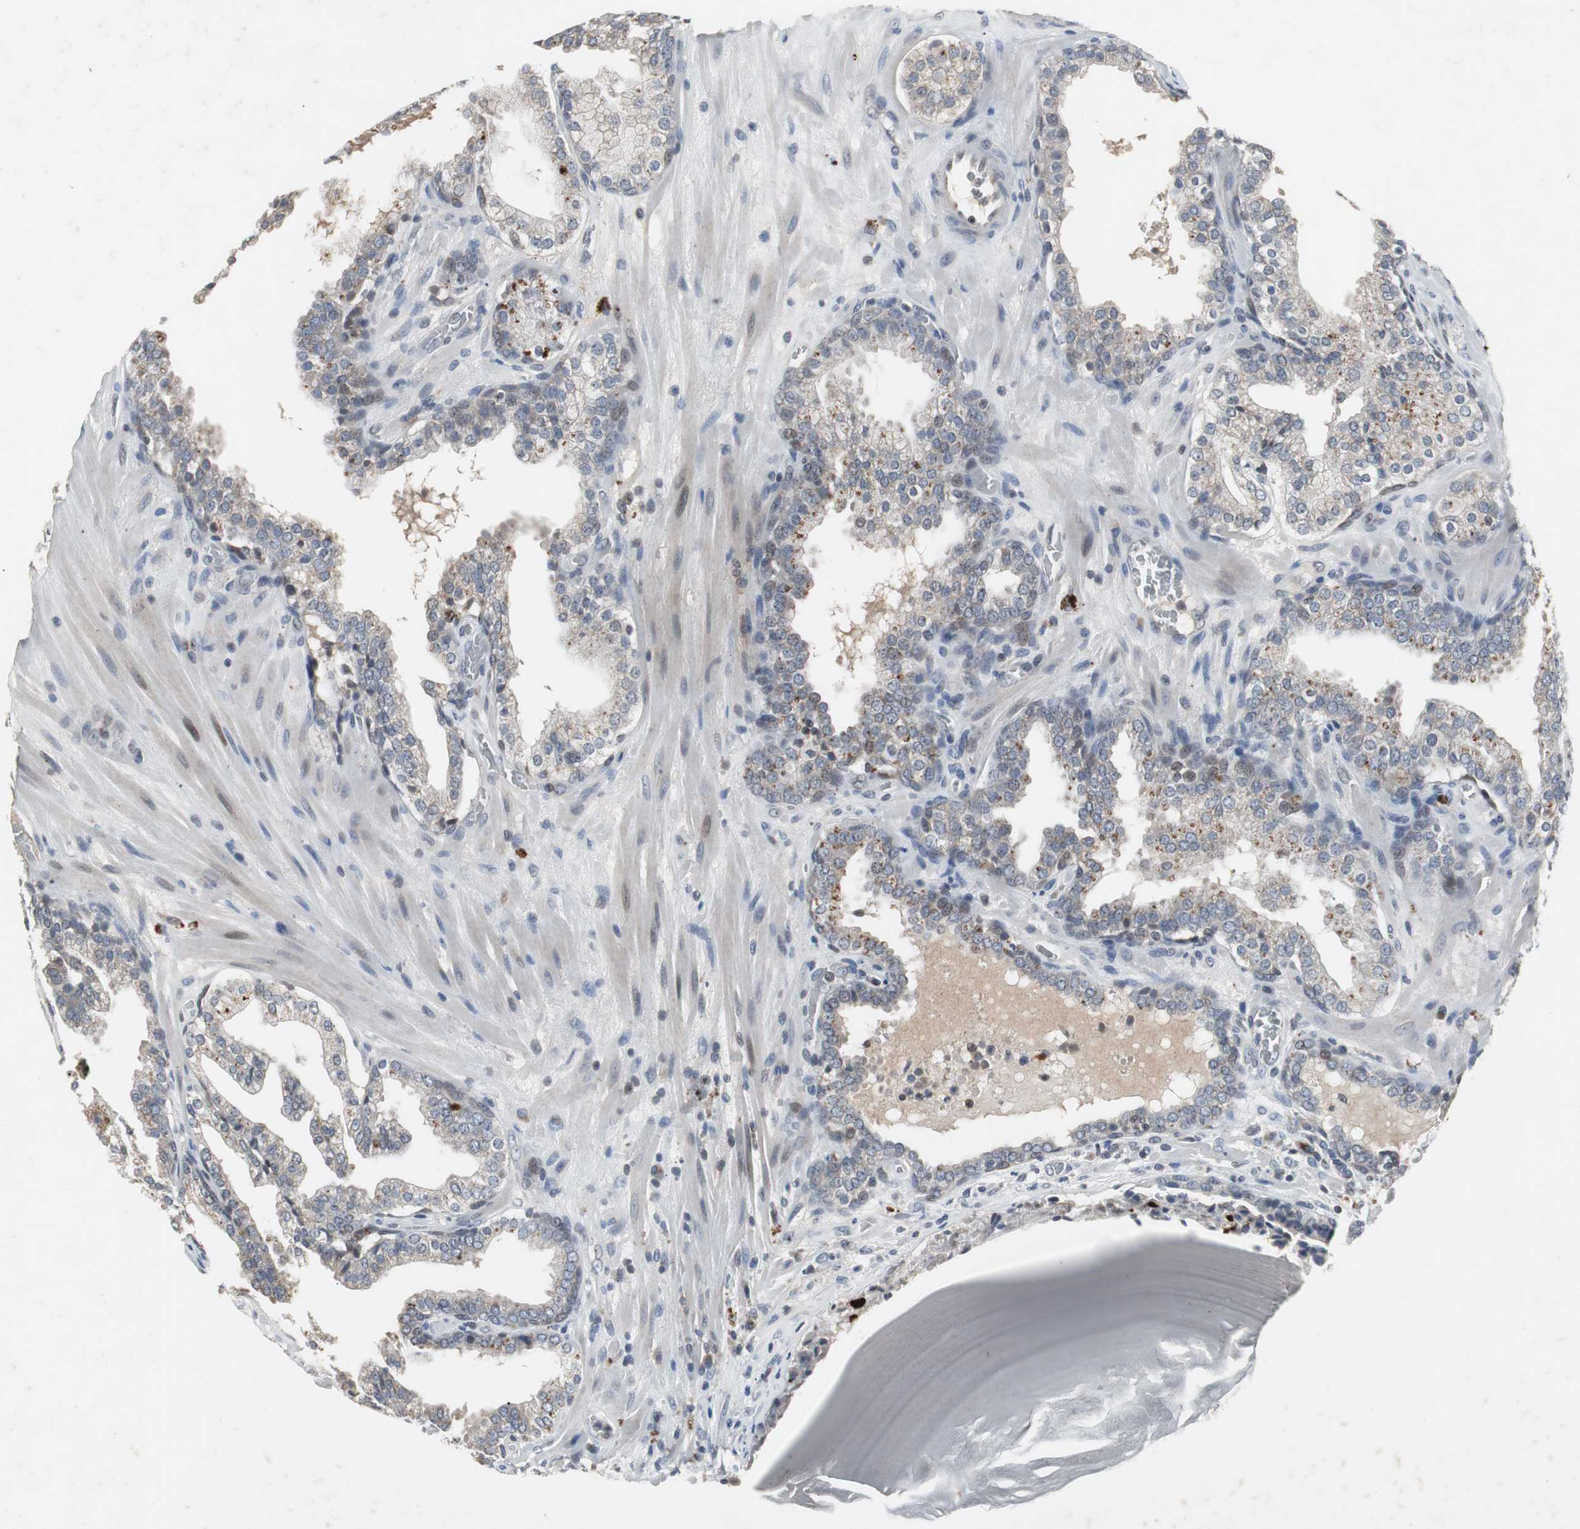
{"staining": {"intensity": "moderate", "quantity": "<25%", "location": "cytoplasmic/membranous"}, "tissue": "prostate cancer", "cell_type": "Tumor cells", "image_type": "cancer", "snomed": [{"axis": "morphology", "description": "Adenocarcinoma, High grade"}, {"axis": "topography", "description": "Prostate"}], "caption": "Immunohistochemistry image of neoplastic tissue: prostate cancer stained using IHC reveals low levels of moderate protein expression localized specifically in the cytoplasmic/membranous of tumor cells, appearing as a cytoplasmic/membranous brown color.", "gene": "ZNF396", "patient": {"sex": "male", "age": 68}}